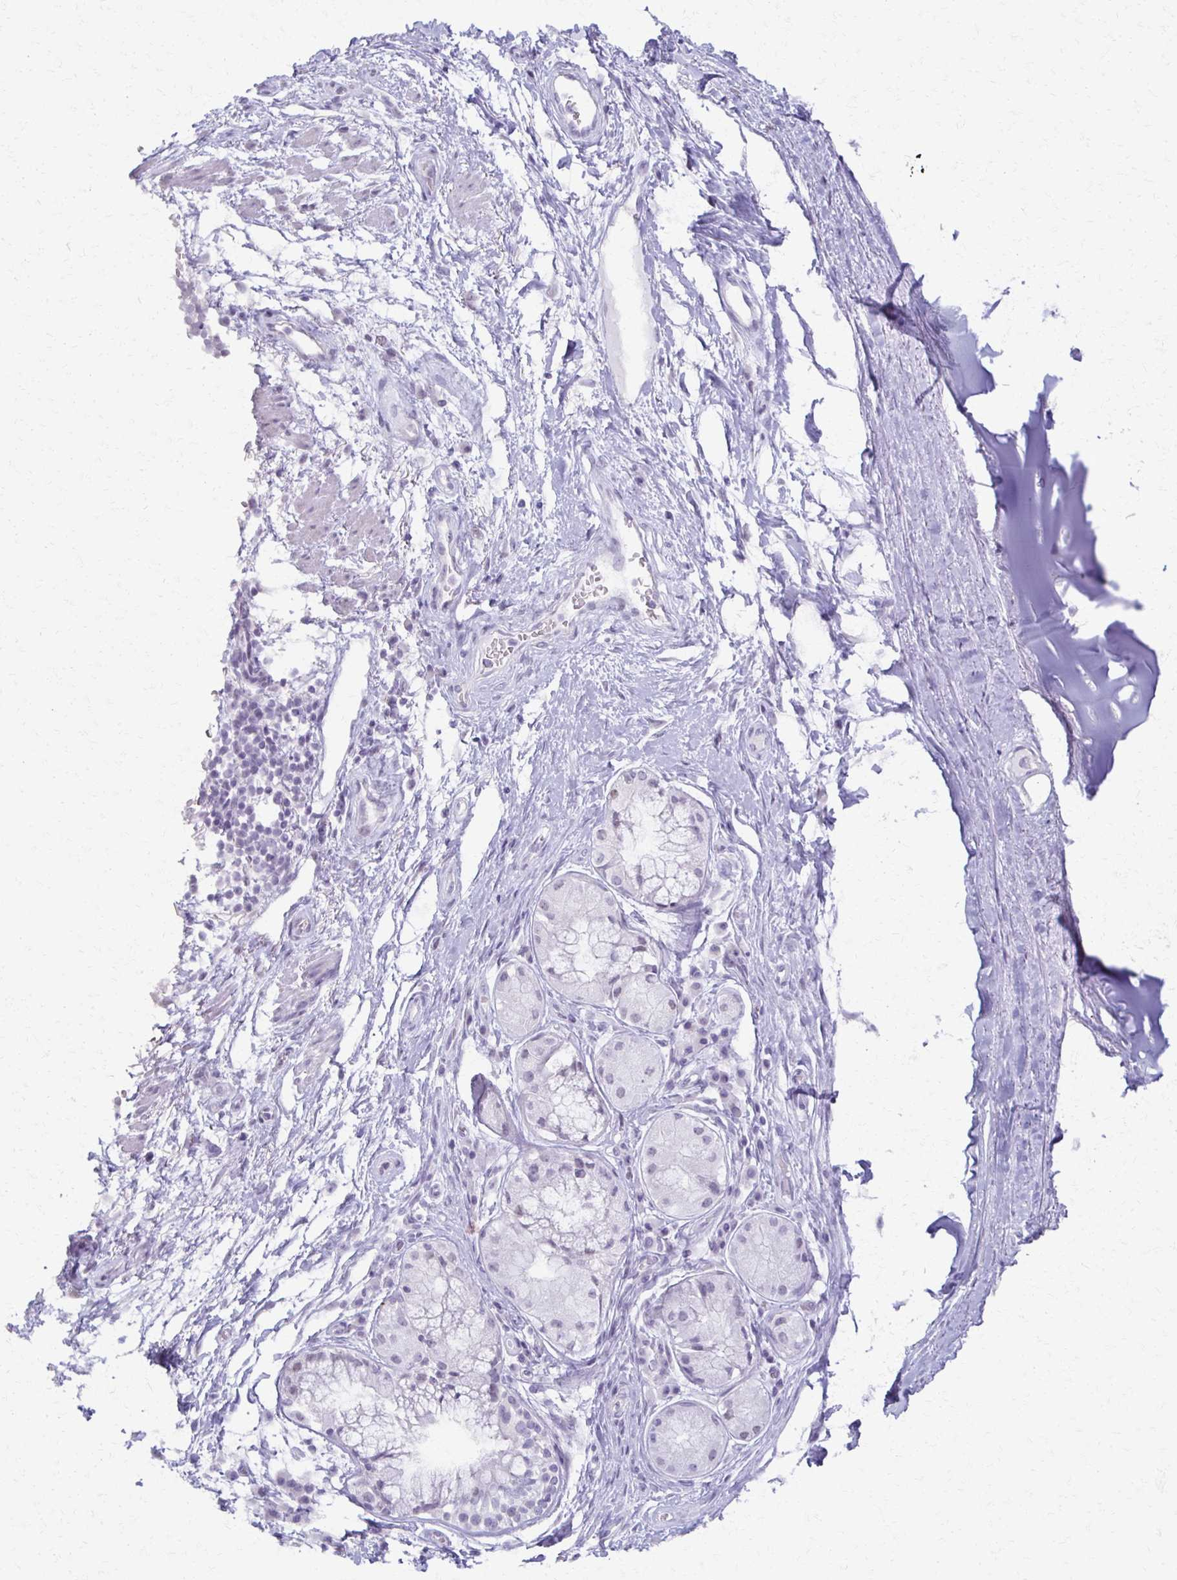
{"staining": {"intensity": "negative", "quantity": "none", "location": "none"}, "tissue": "adipose tissue", "cell_type": "Adipocytes", "image_type": "normal", "snomed": [{"axis": "morphology", "description": "Normal tissue, NOS"}, {"axis": "topography", "description": "Cartilage tissue"}, {"axis": "topography", "description": "Bronchus"}], "caption": "Adipocytes show no significant staining in benign adipose tissue. (Brightfield microscopy of DAB (3,3'-diaminobenzidine) immunohistochemistry (IHC) at high magnification).", "gene": "MORC4", "patient": {"sex": "male", "age": 64}}